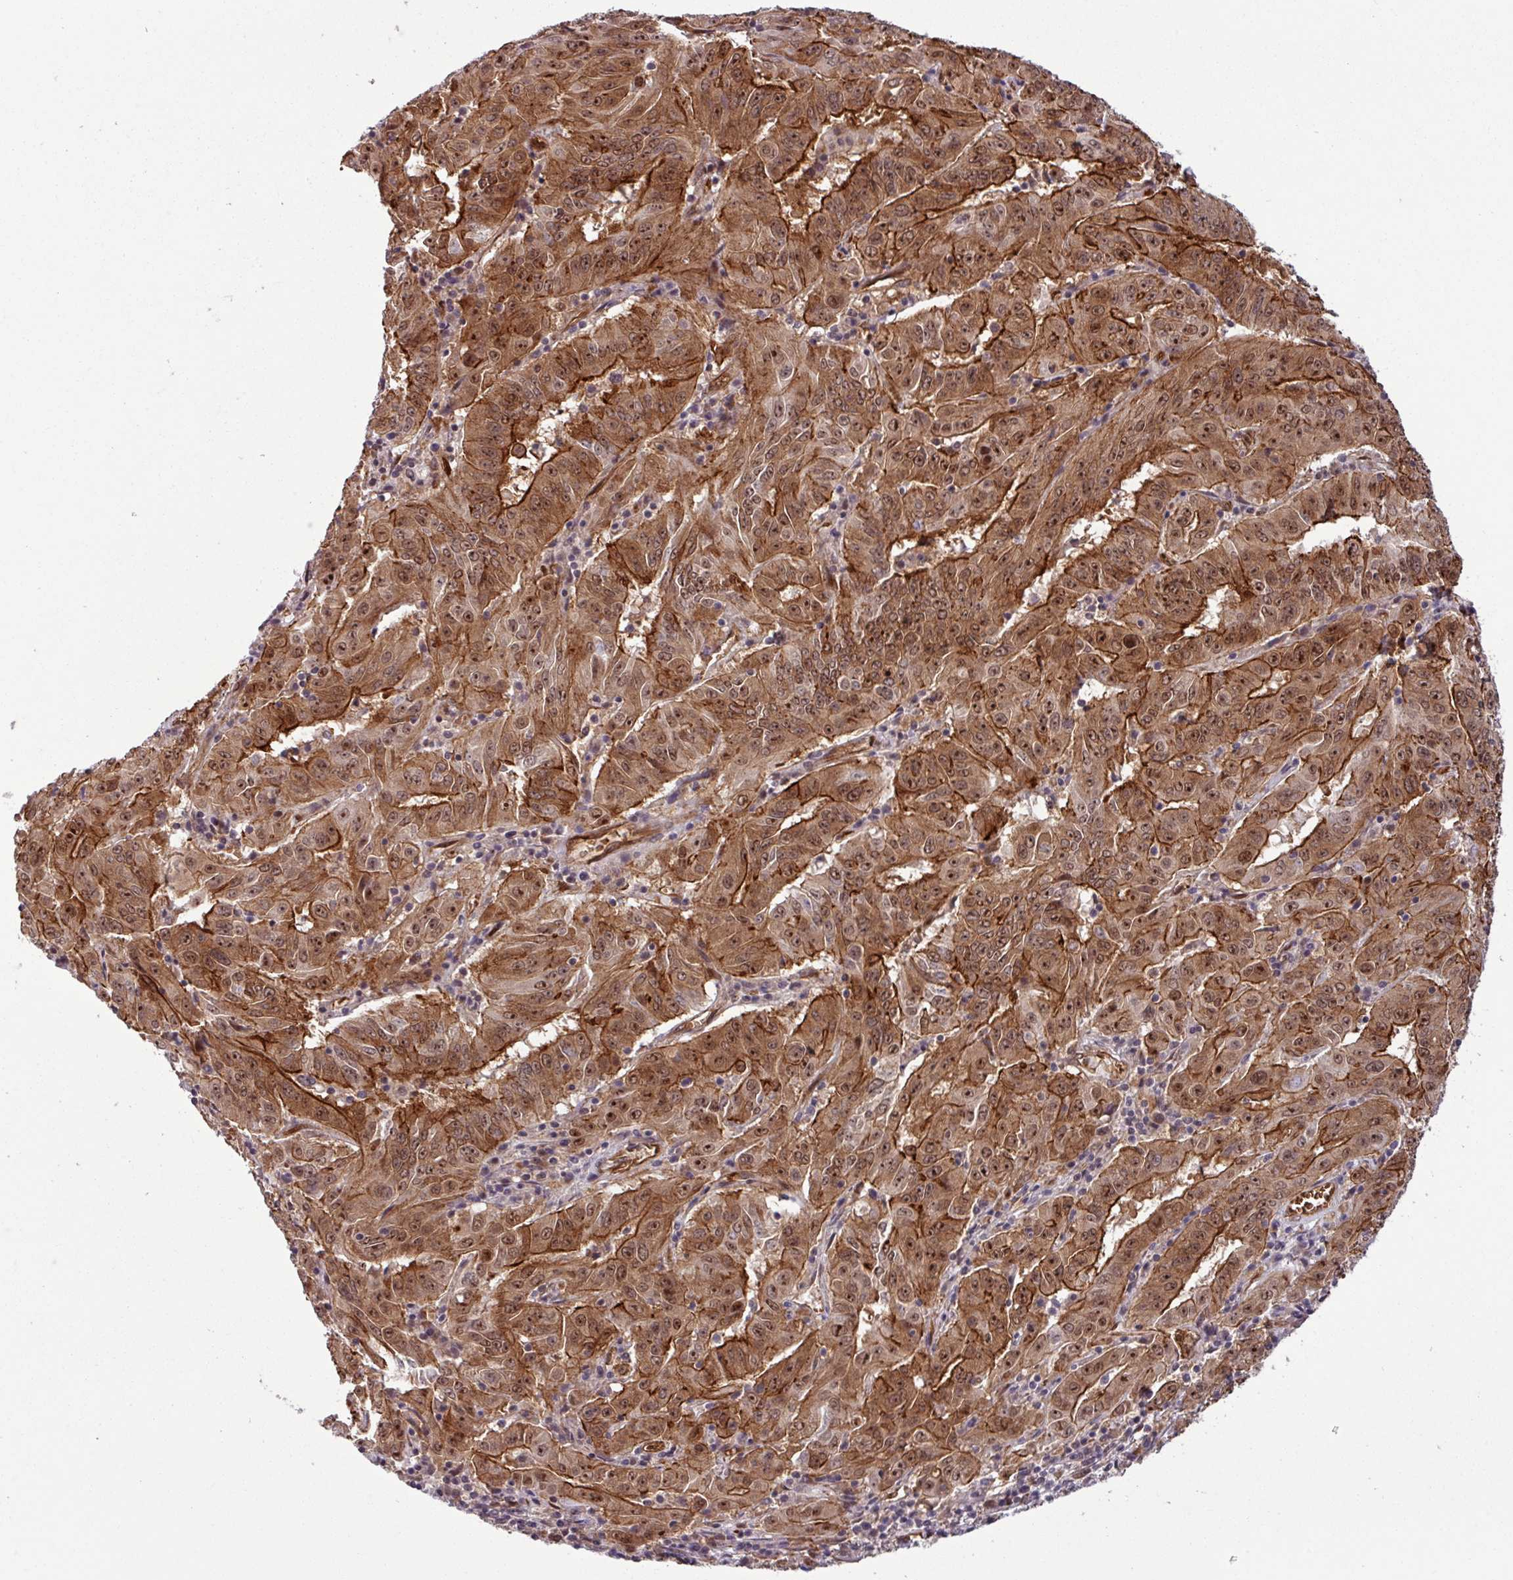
{"staining": {"intensity": "strong", "quantity": ">75%", "location": "cytoplasmic/membranous,nuclear"}, "tissue": "pancreatic cancer", "cell_type": "Tumor cells", "image_type": "cancer", "snomed": [{"axis": "morphology", "description": "Adenocarcinoma, NOS"}, {"axis": "topography", "description": "Pancreas"}], "caption": "Immunohistochemical staining of pancreatic cancer (adenocarcinoma) shows high levels of strong cytoplasmic/membranous and nuclear protein staining in about >75% of tumor cells.", "gene": "C7orf50", "patient": {"sex": "male", "age": 63}}